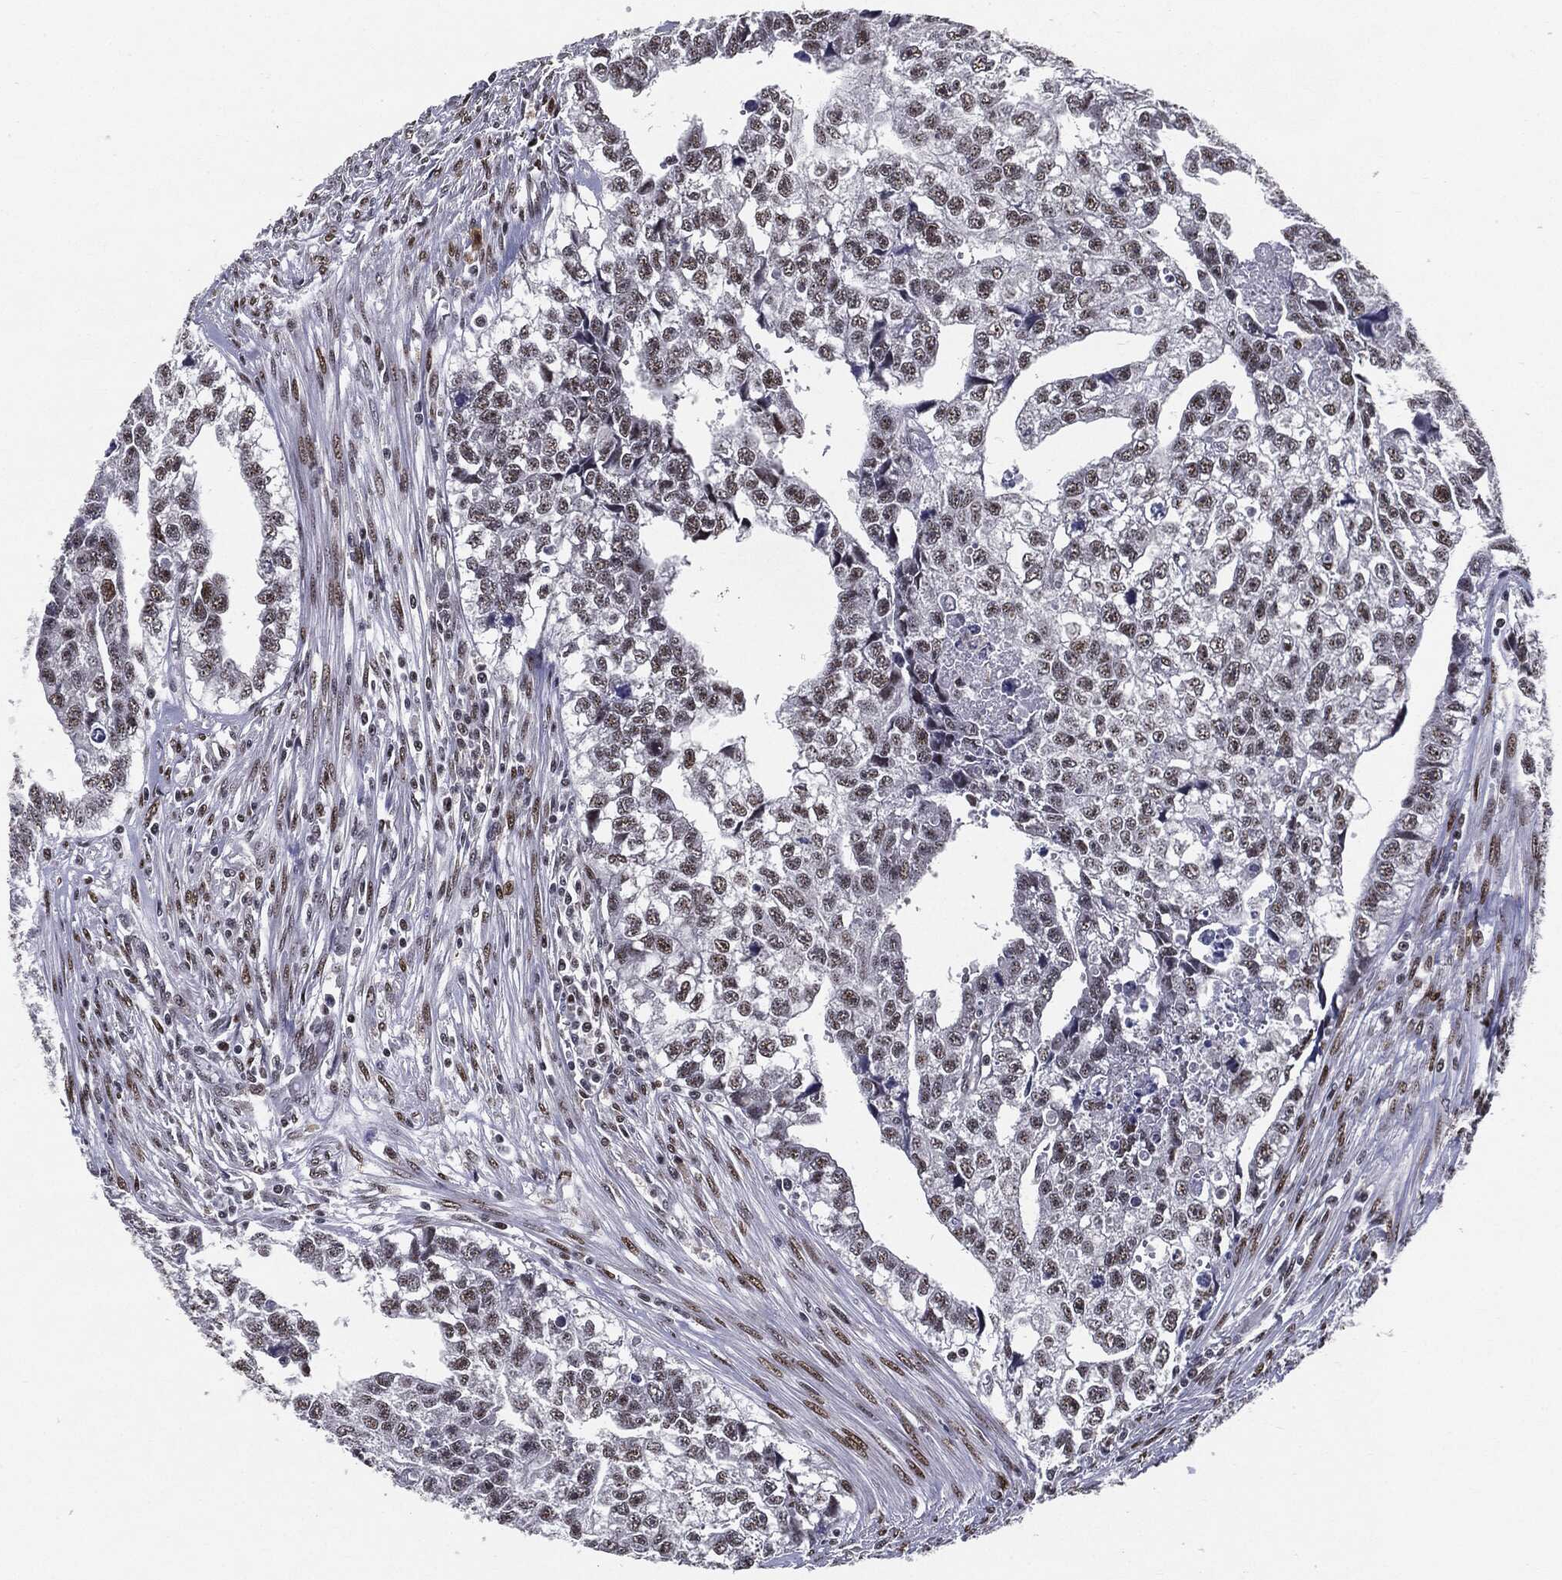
{"staining": {"intensity": "negative", "quantity": "none", "location": "none"}, "tissue": "testis cancer", "cell_type": "Tumor cells", "image_type": "cancer", "snomed": [{"axis": "morphology", "description": "Carcinoma, Embryonal, NOS"}, {"axis": "morphology", "description": "Teratoma, malignant, NOS"}, {"axis": "topography", "description": "Testis"}], "caption": "The image displays no significant positivity in tumor cells of embryonal carcinoma (testis).", "gene": "JUN", "patient": {"sex": "male", "age": 44}}